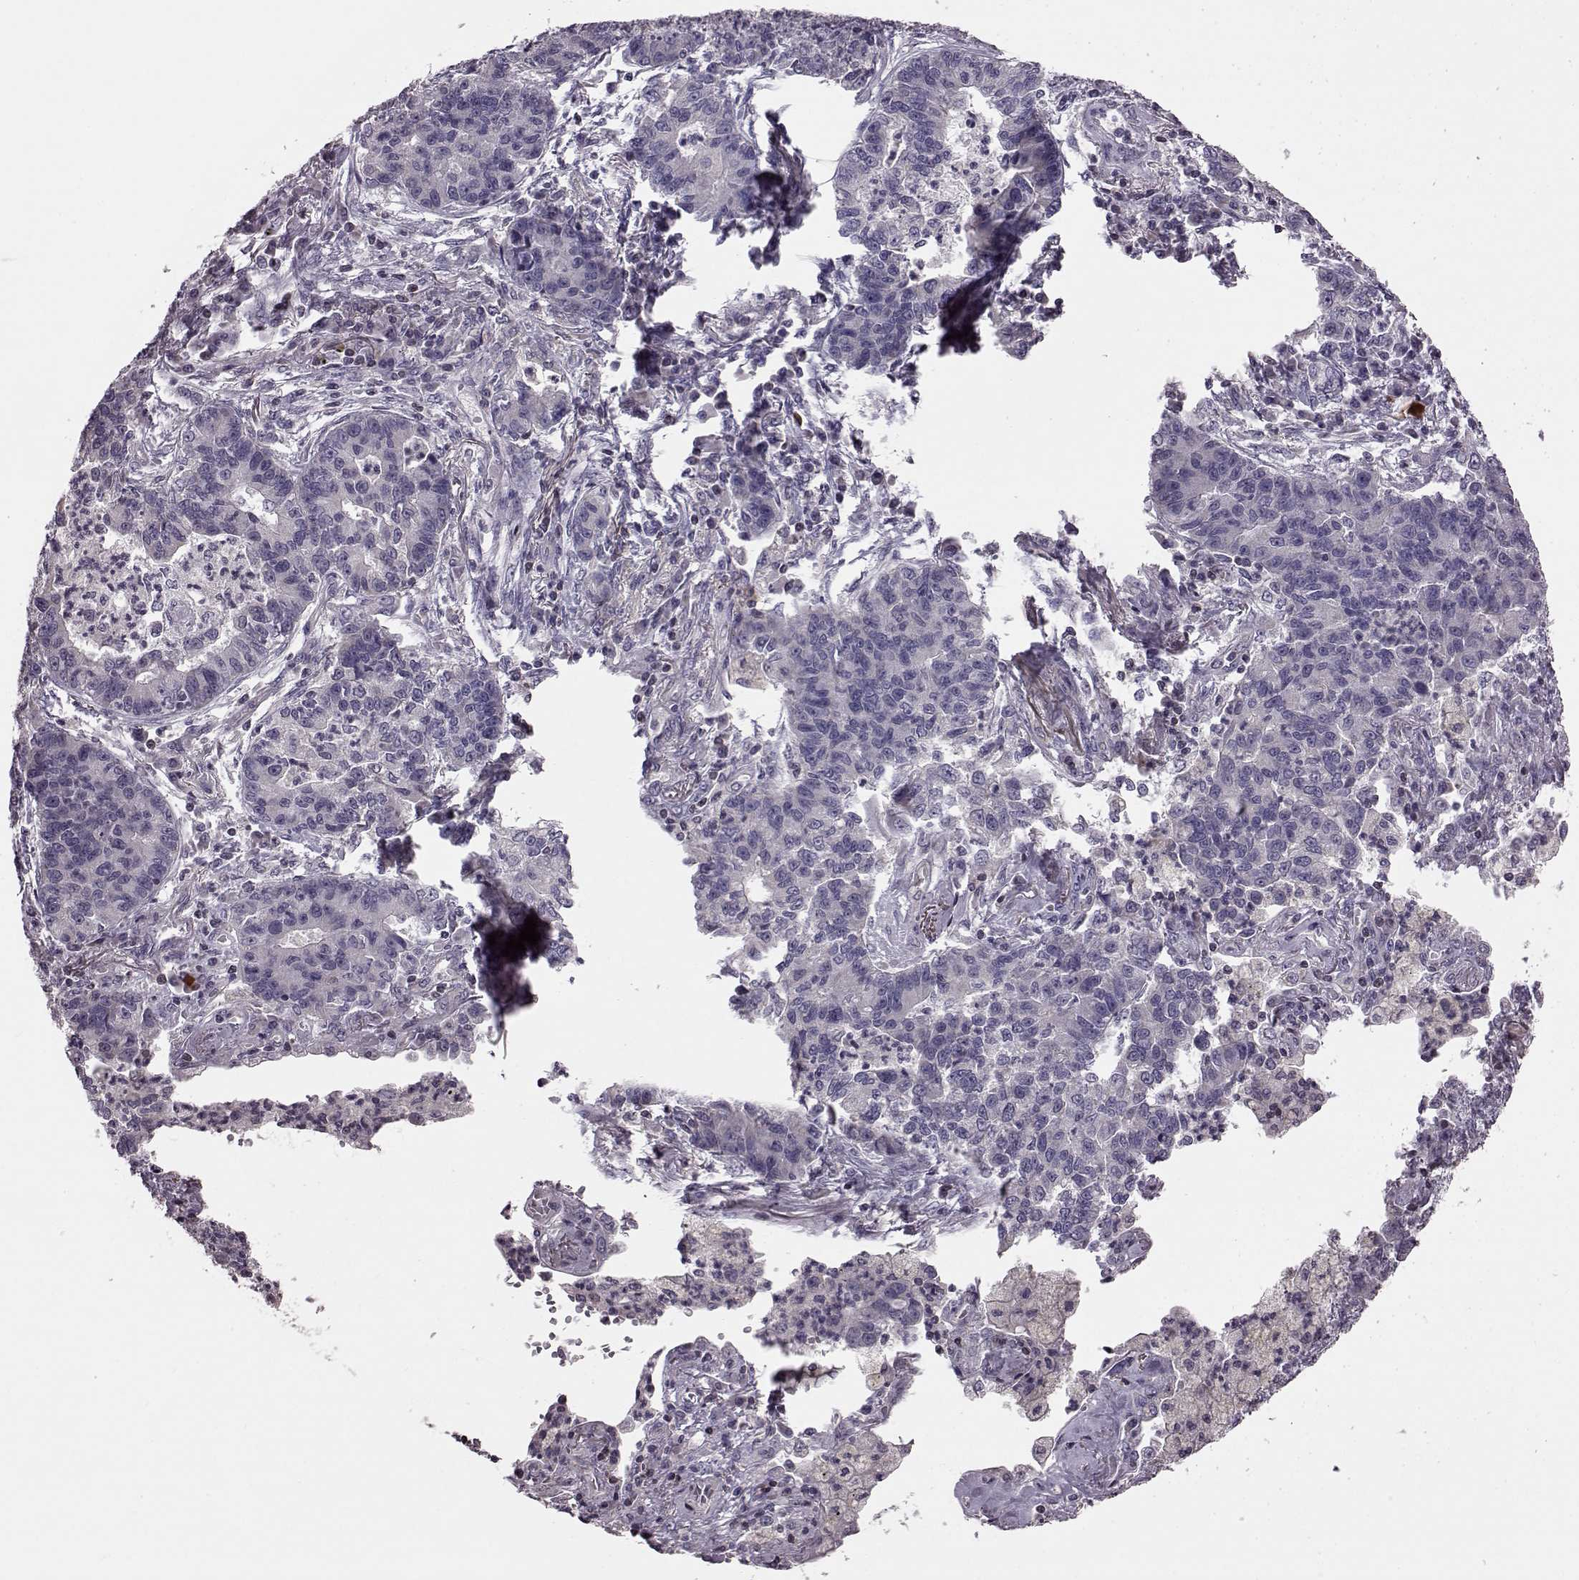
{"staining": {"intensity": "negative", "quantity": "none", "location": "none"}, "tissue": "lung cancer", "cell_type": "Tumor cells", "image_type": "cancer", "snomed": [{"axis": "morphology", "description": "Adenocarcinoma, NOS"}, {"axis": "topography", "description": "Lung"}], "caption": "Human adenocarcinoma (lung) stained for a protein using immunohistochemistry (IHC) demonstrates no positivity in tumor cells.", "gene": "CDC42SE1", "patient": {"sex": "female", "age": 57}}